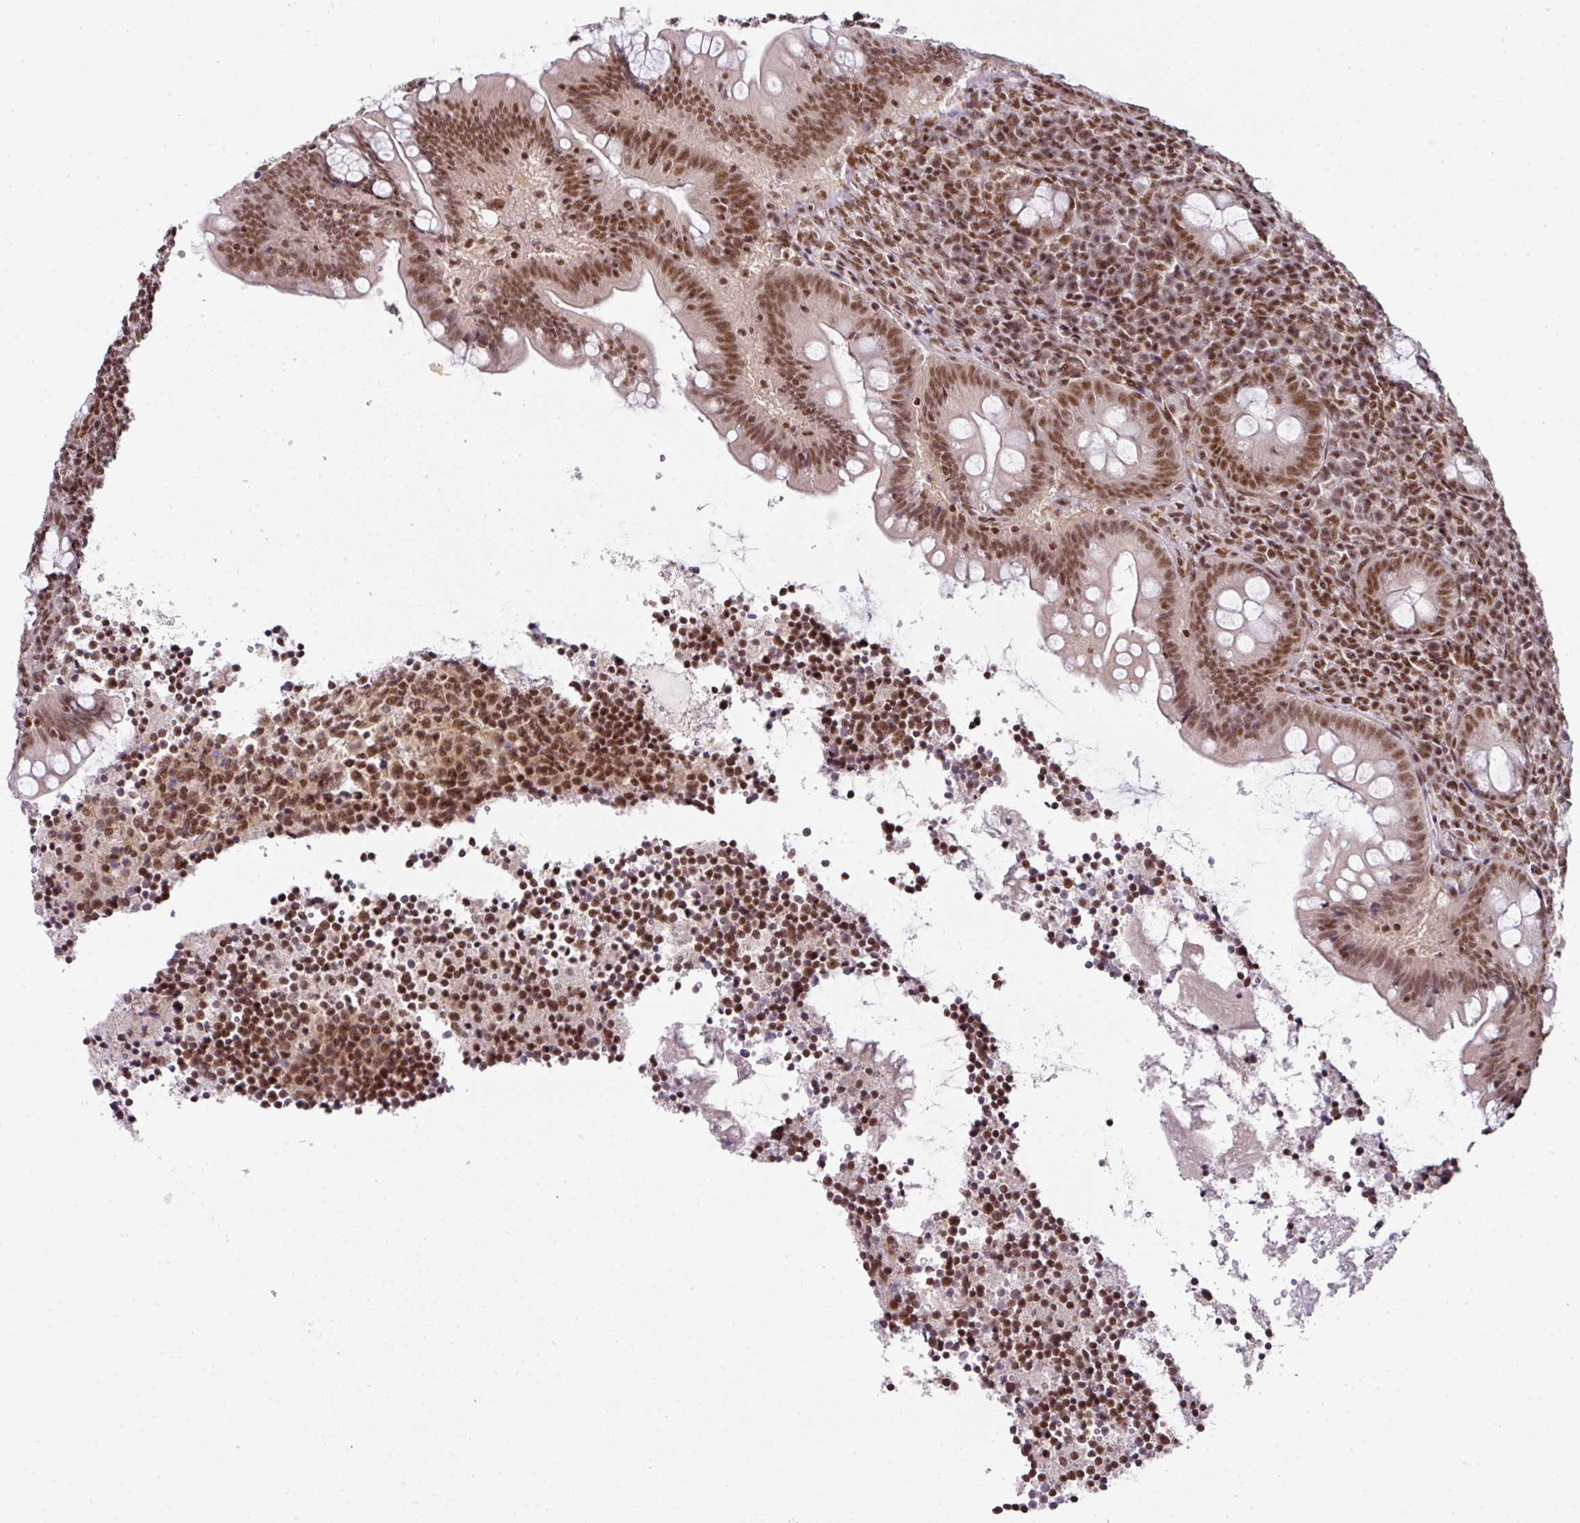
{"staining": {"intensity": "moderate", "quantity": ">75%", "location": "nuclear"}, "tissue": "appendix", "cell_type": "Glandular cells", "image_type": "normal", "snomed": [{"axis": "morphology", "description": "Normal tissue, NOS"}, {"axis": "topography", "description": "Appendix"}], "caption": "The histopathology image displays staining of benign appendix, revealing moderate nuclear protein staining (brown color) within glandular cells.", "gene": "NFYA", "patient": {"sex": "female", "age": 33}}